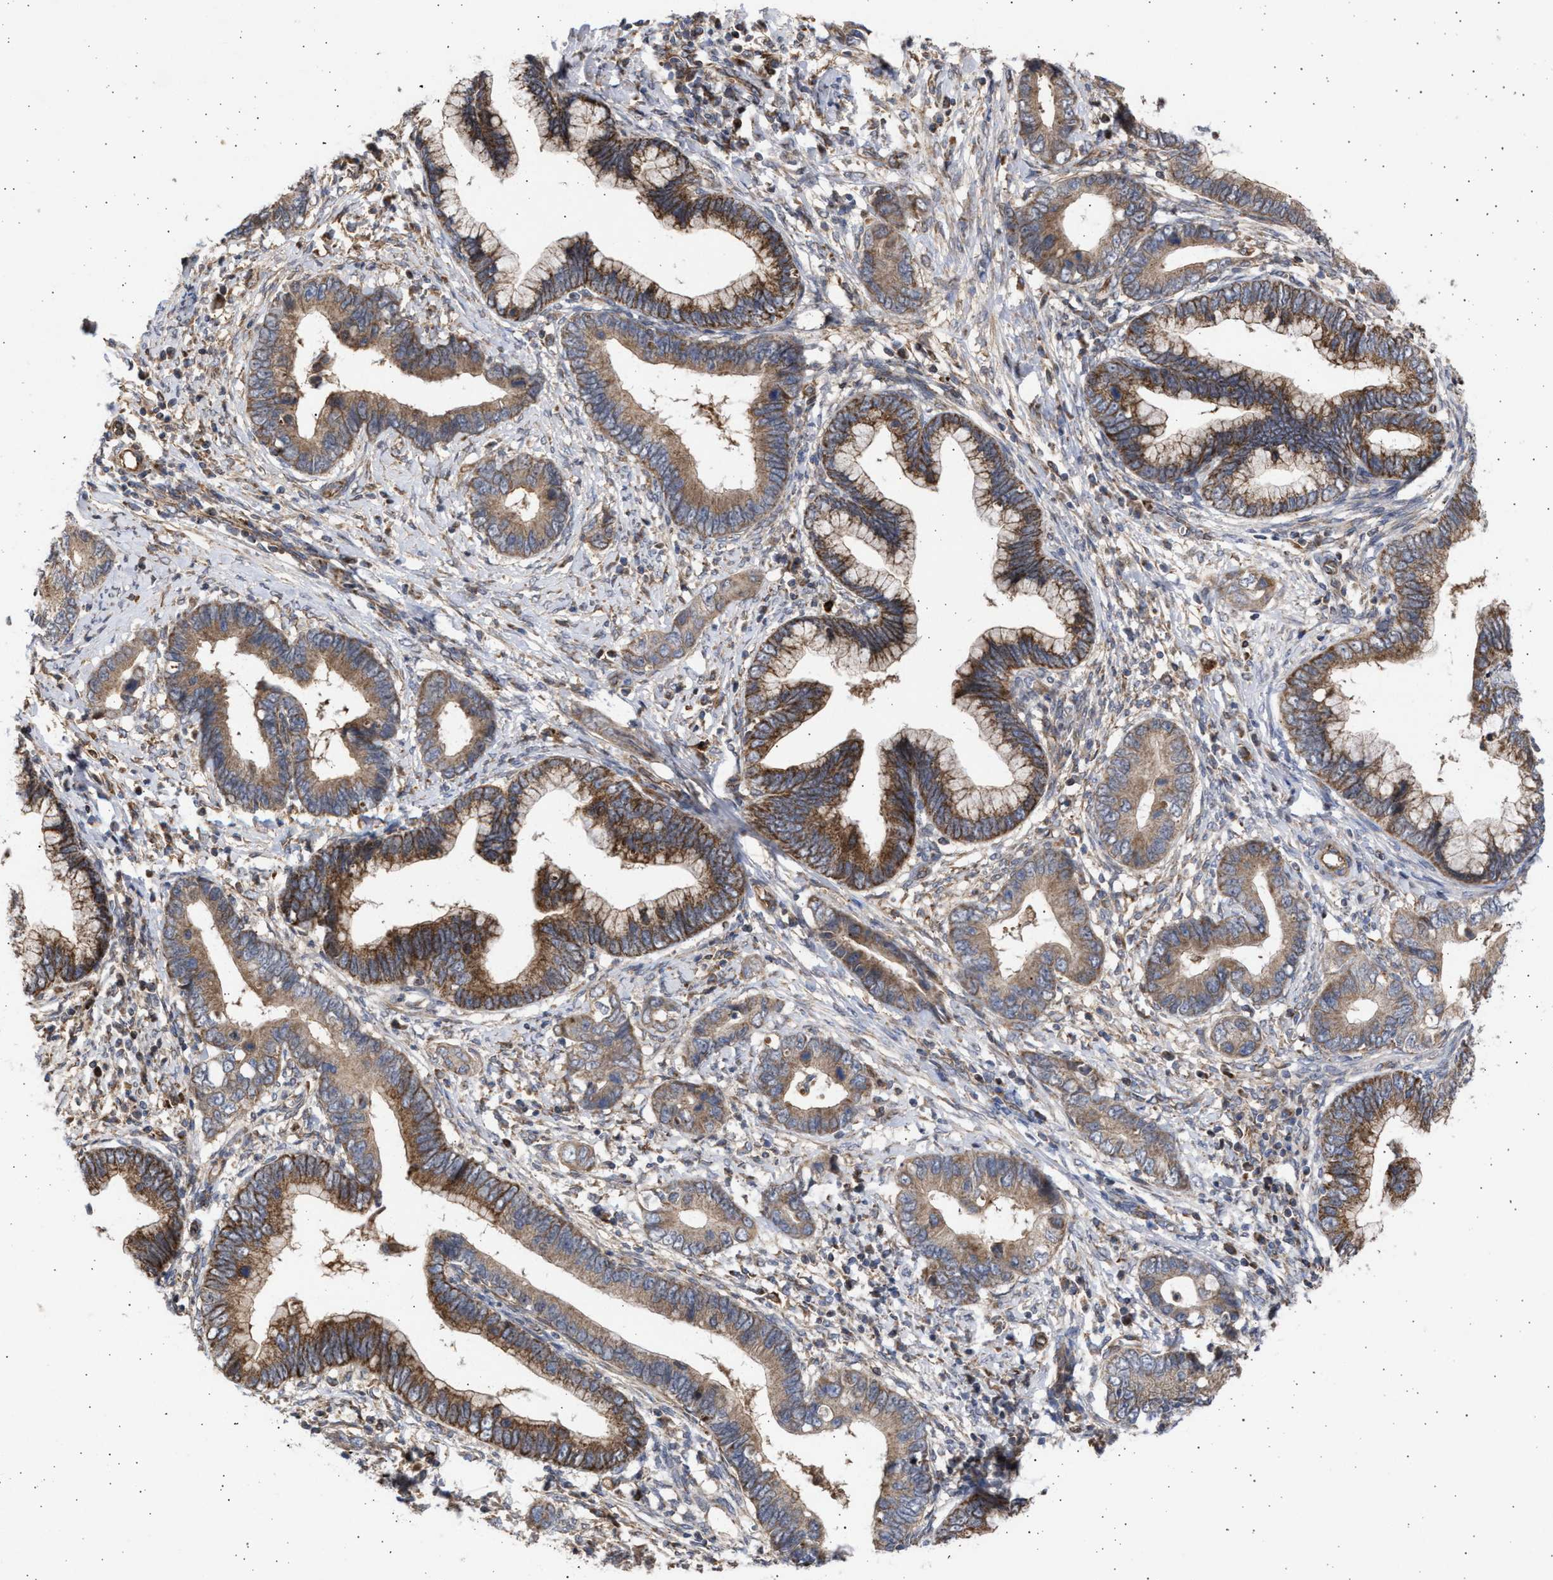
{"staining": {"intensity": "strong", "quantity": "25%-75%", "location": "cytoplasmic/membranous"}, "tissue": "cervical cancer", "cell_type": "Tumor cells", "image_type": "cancer", "snomed": [{"axis": "morphology", "description": "Adenocarcinoma, NOS"}, {"axis": "topography", "description": "Cervix"}], "caption": "There is high levels of strong cytoplasmic/membranous positivity in tumor cells of cervical cancer, as demonstrated by immunohistochemical staining (brown color).", "gene": "TTC19", "patient": {"sex": "female", "age": 44}}